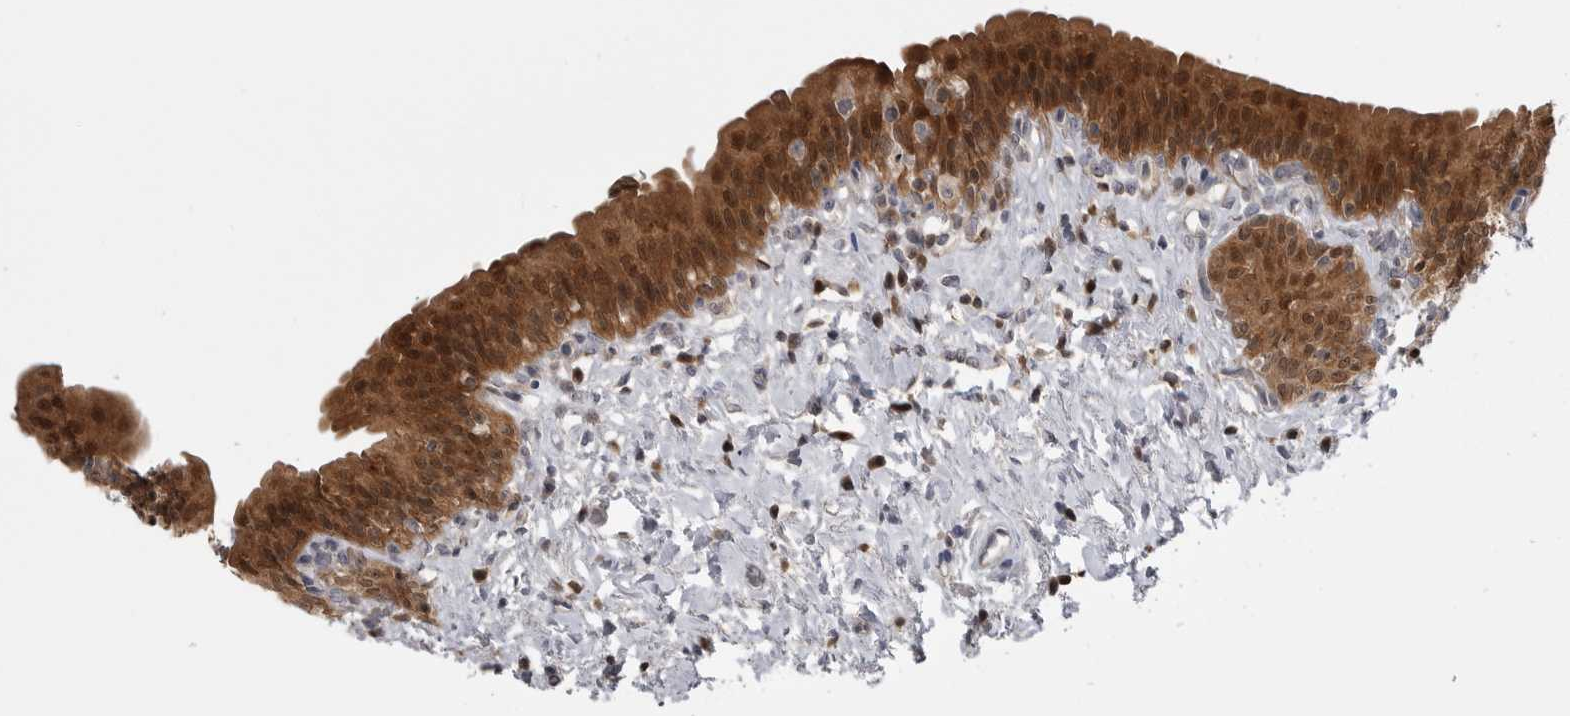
{"staining": {"intensity": "strong", "quantity": ">75%", "location": "cytoplasmic/membranous,nuclear"}, "tissue": "urinary bladder", "cell_type": "Urothelial cells", "image_type": "normal", "snomed": [{"axis": "morphology", "description": "Normal tissue, NOS"}, {"axis": "topography", "description": "Urinary bladder"}], "caption": "A high amount of strong cytoplasmic/membranous,nuclear expression is seen in approximately >75% of urothelial cells in unremarkable urinary bladder.", "gene": "MAPK13", "patient": {"sex": "male", "age": 83}}